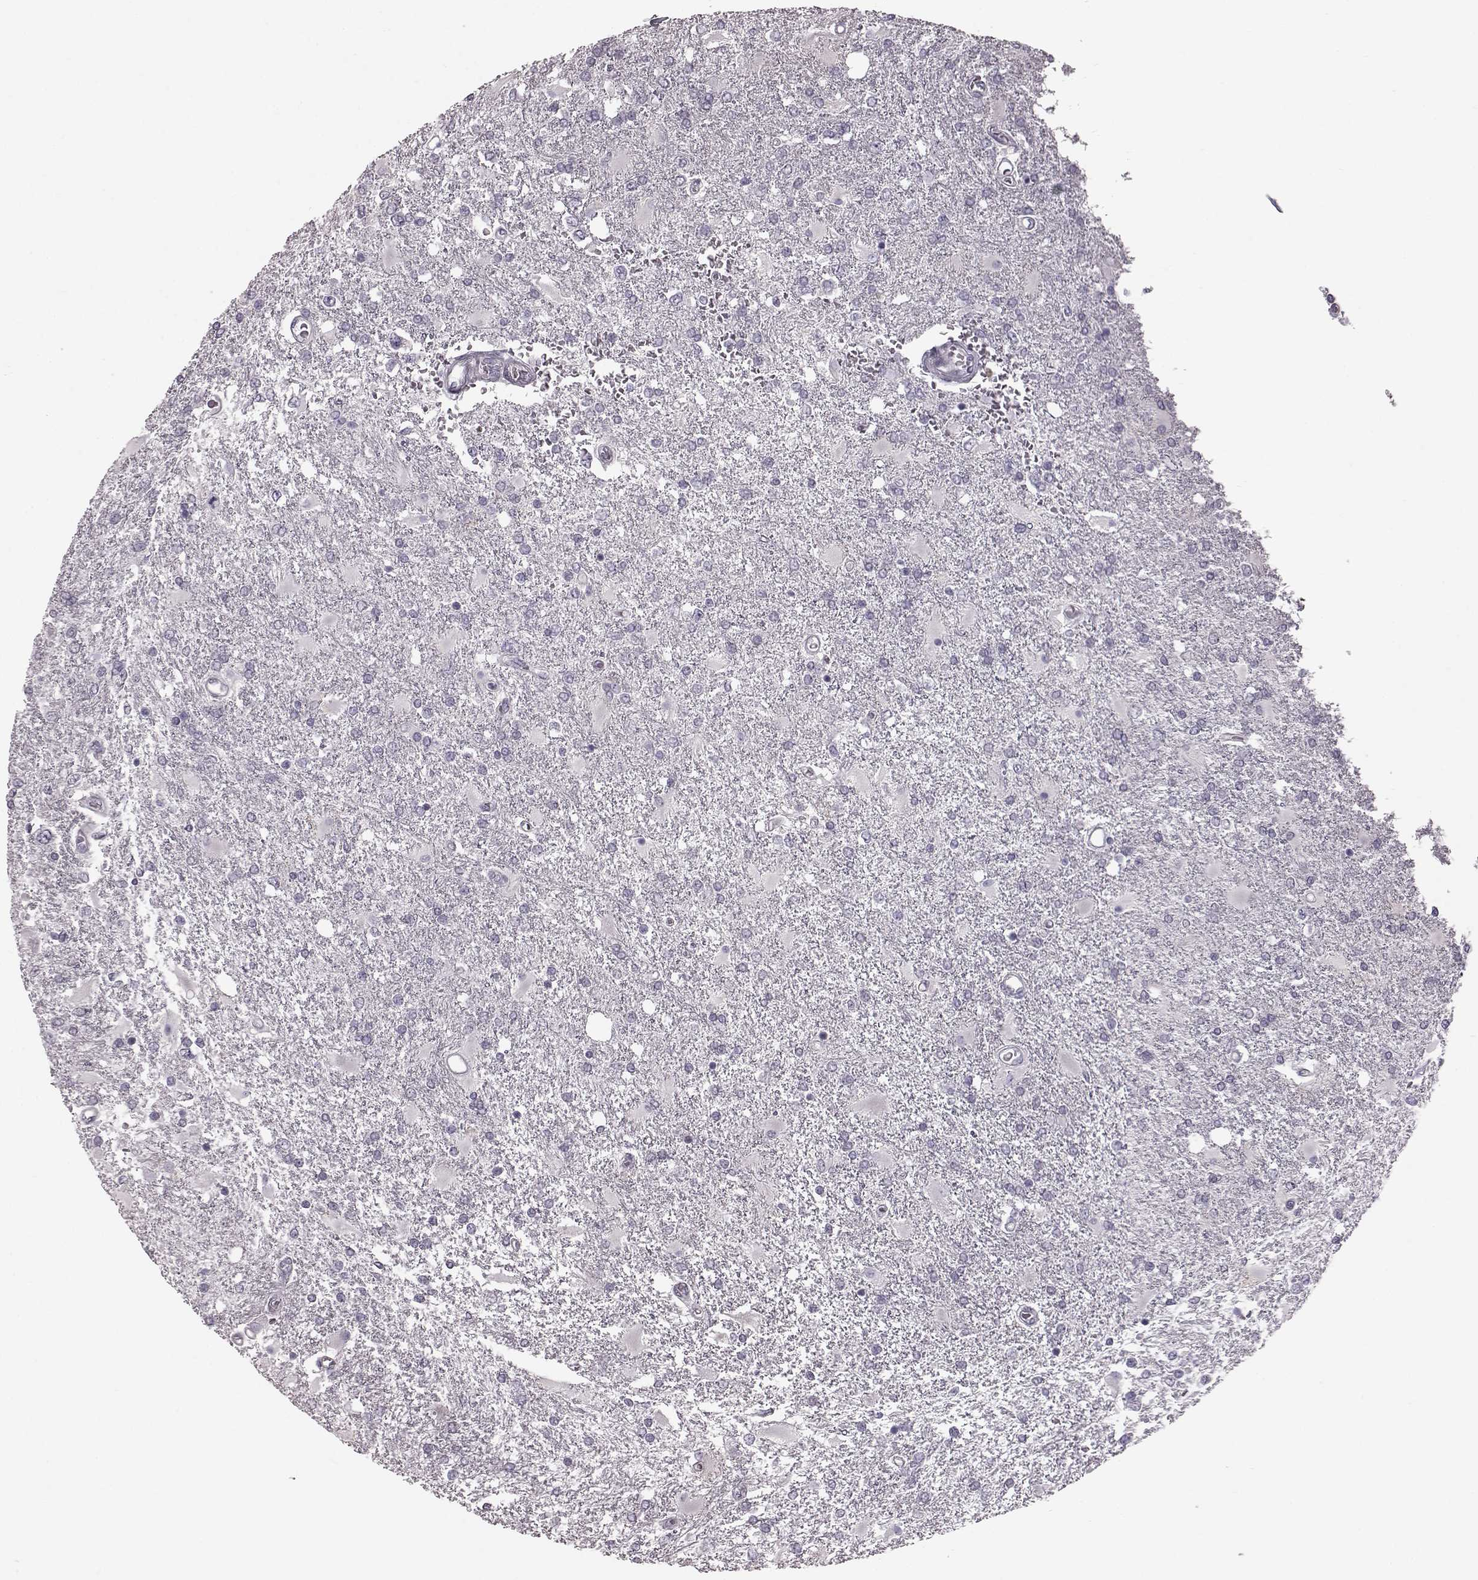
{"staining": {"intensity": "negative", "quantity": "none", "location": "none"}, "tissue": "glioma", "cell_type": "Tumor cells", "image_type": "cancer", "snomed": [{"axis": "morphology", "description": "Glioma, malignant, High grade"}, {"axis": "topography", "description": "Cerebral cortex"}], "caption": "Tumor cells show no significant staining in malignant high-grade glioma.", "gene": "TCHHL1", "patient": {"sex": "male", "age": 79}}